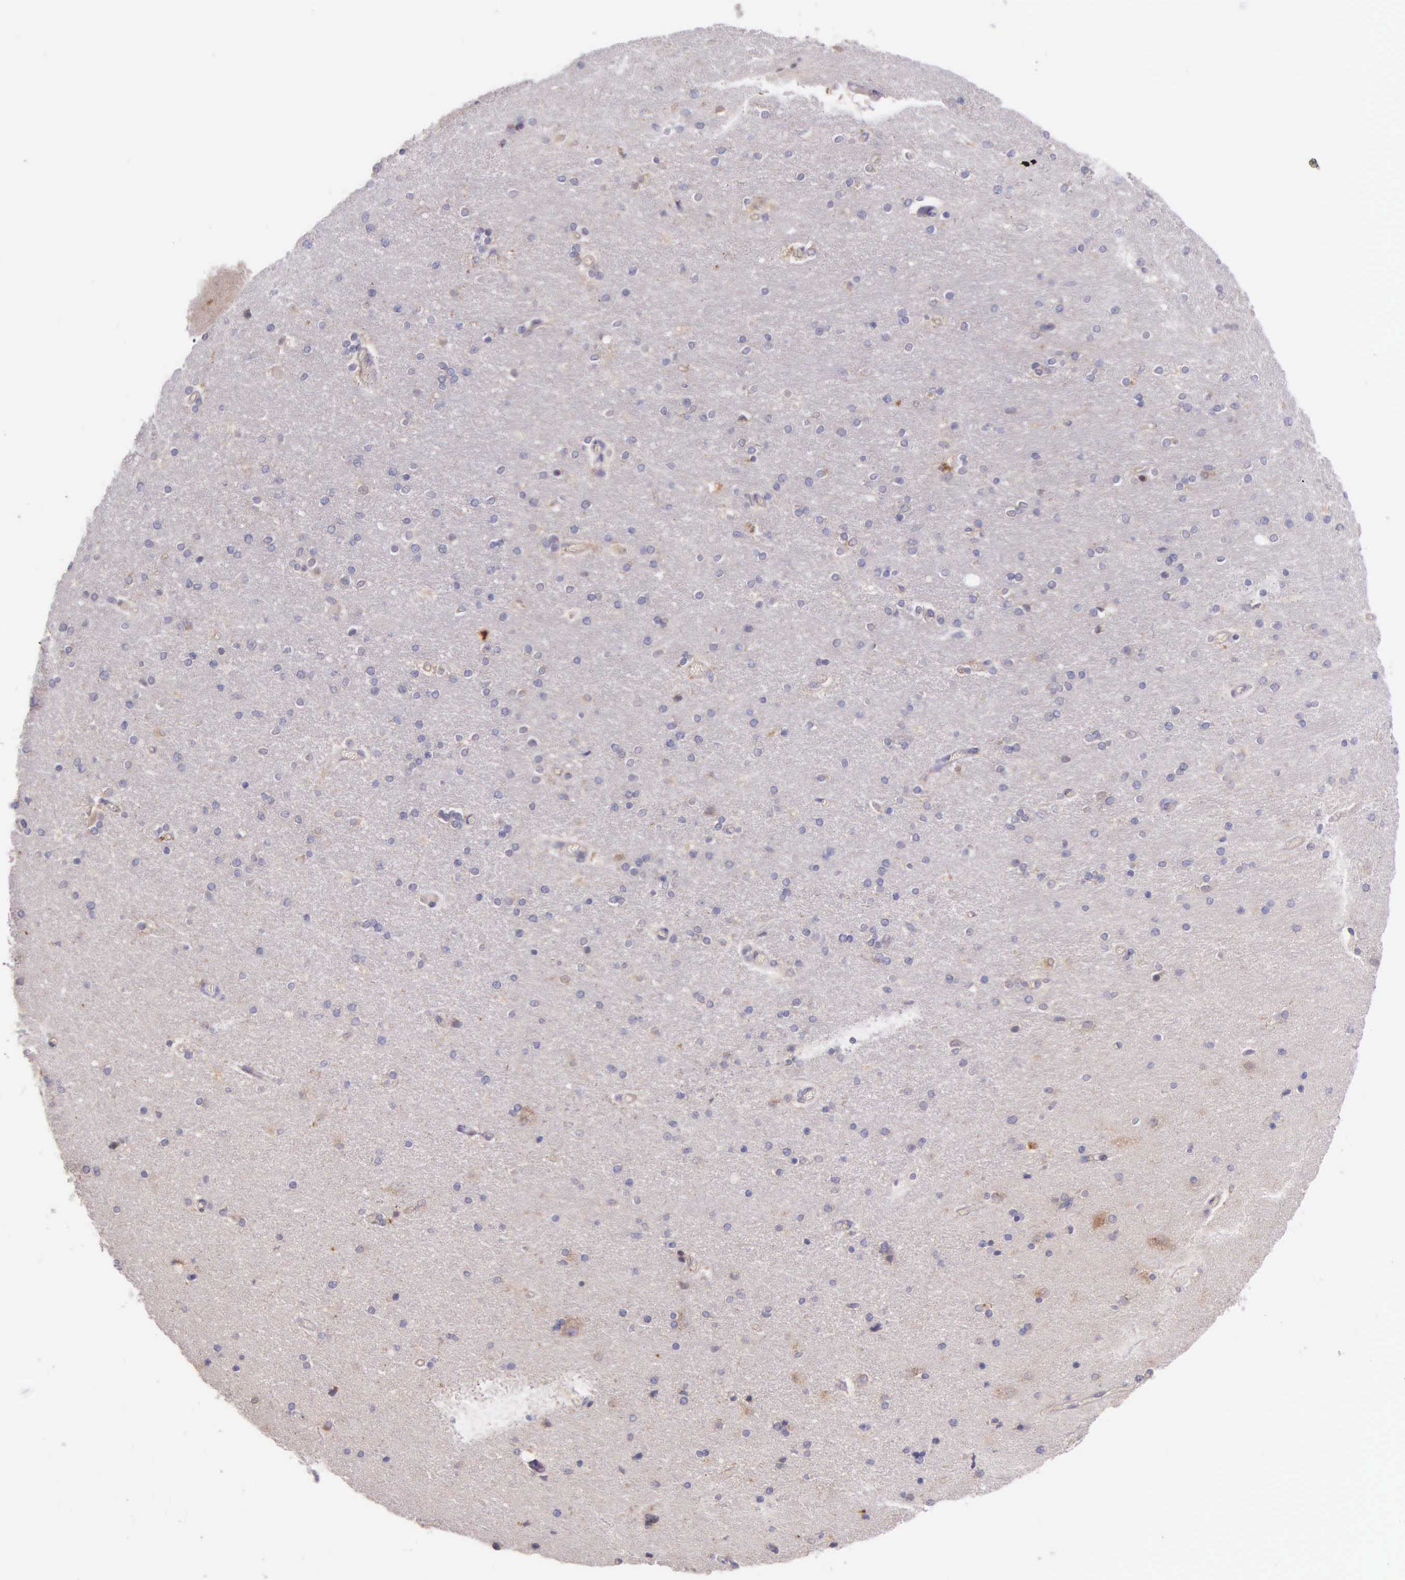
{"staining": {"intensity": "weak", "quantity": "25%-75%", "location": "cytoplasmic/membranous"}, "tissue": "hippocampus", "cell_type": "Glial cells", "image_type": "normal", "snomed": [{"axis": "morphology", "description": "Normal tissue, NOS"}, {"axis": "topography", "description": "Hippocampus"}], "caption": "IHC (DAB (3,3'-diaminobenzidine)) staining of unremarkable human hippocampus exhibits weak cytoplasmic/membranous protein expression in about 25%-75% of glial cells. The protein of interest is shown in brown color, while the nuclei are stained blue.", "gene": "NSDHL", "patient": {"sex": "female", "age": 54}}